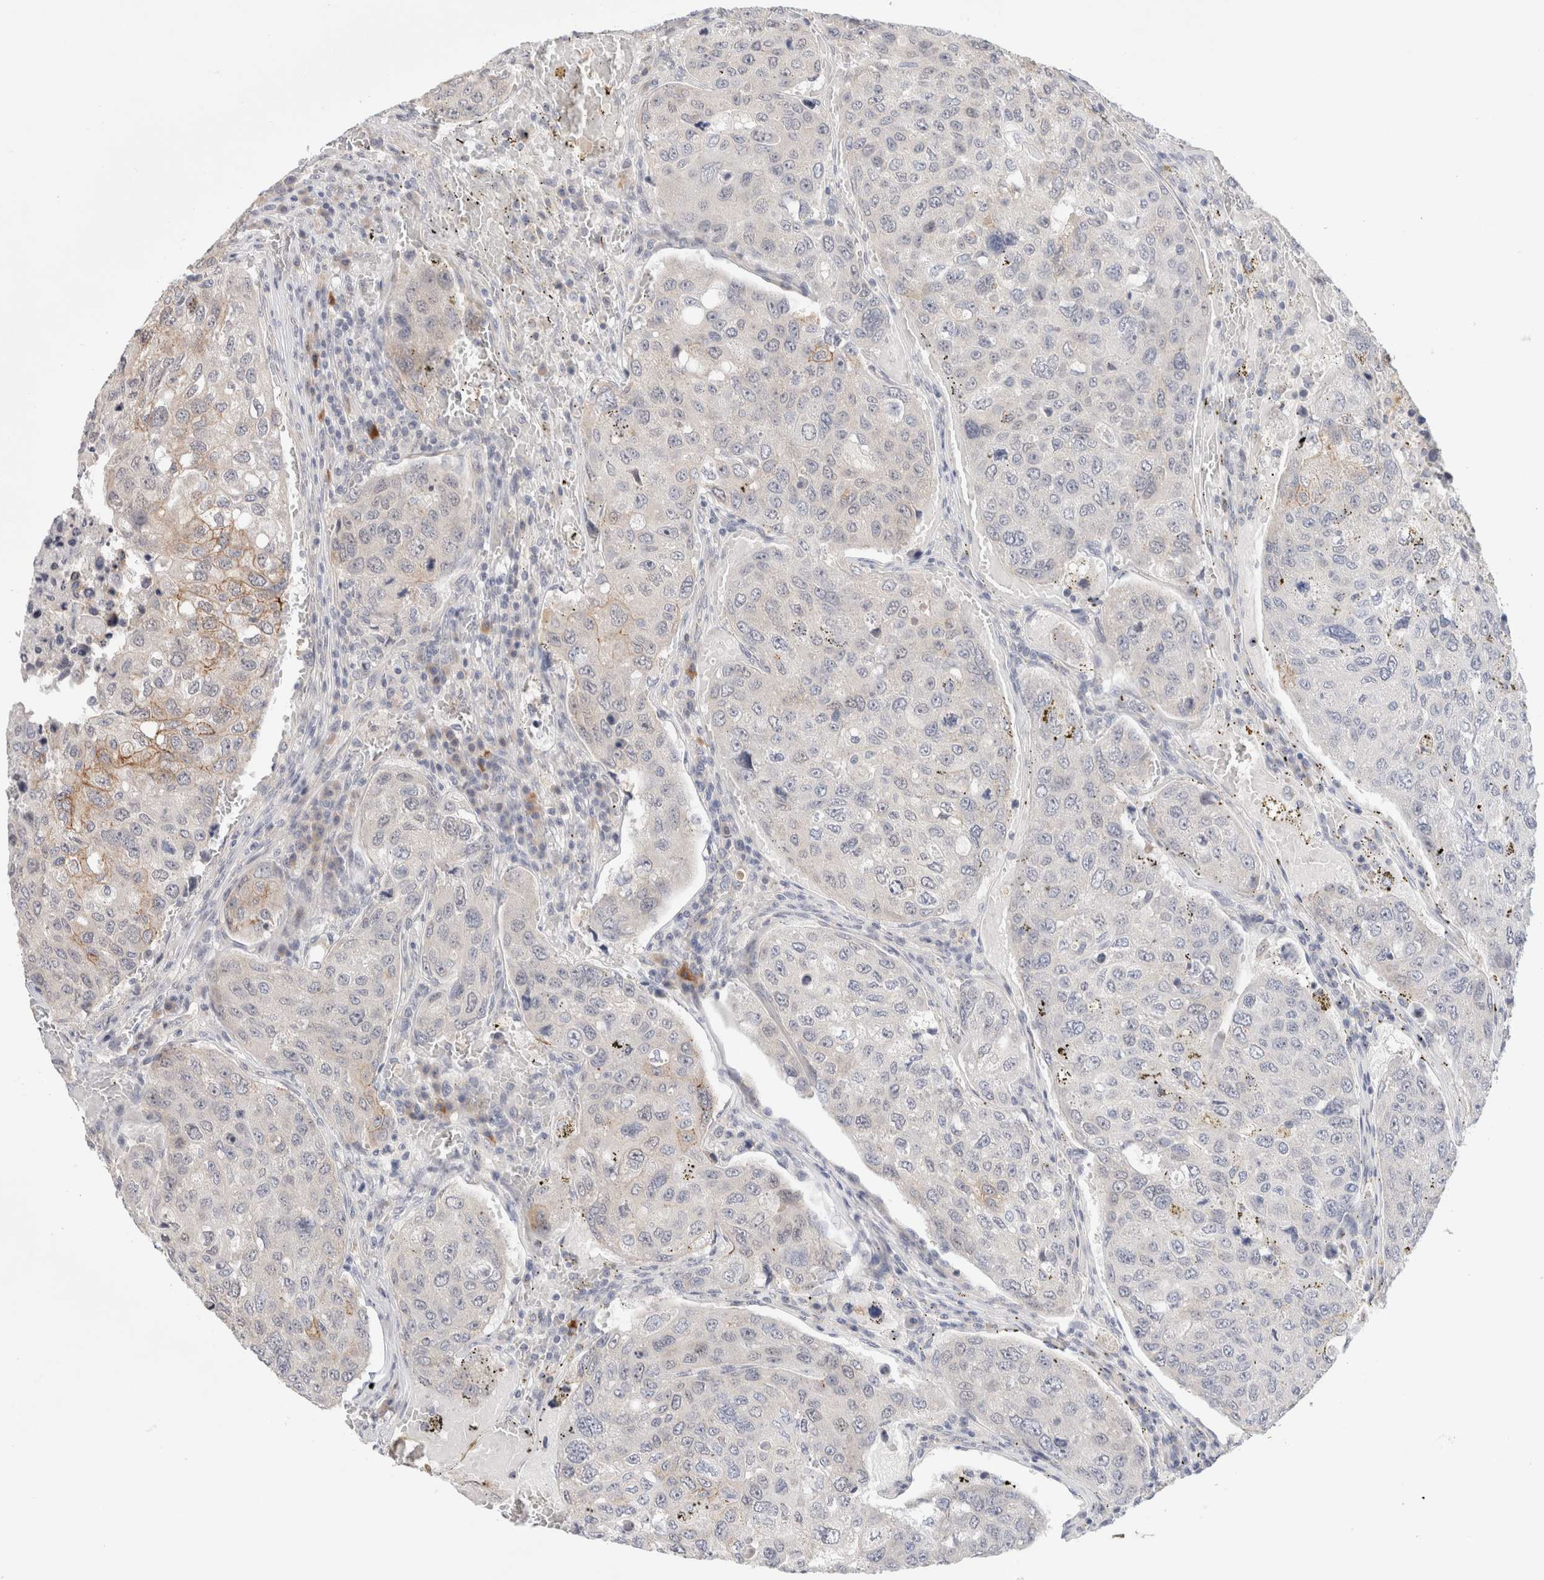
{"staining": {"intensity": "weak", "quantity": "<25%", "location": "cytoplasmic/membranous"}, "tissue": "urothelial cancer", "cell_type": "Tumor cells", "image_type": "cancer", "snomed": [{"axis": "morphology", "description": "Urothelial carcinoma, High grade"}, {"axis": "topography", "description": "Lymph node"}, {"axis": "topography", "description": "Urinary bladder"}], "caption": "Immunohistochemistry (IHC) histopathology image of neoplastic tissue: human urothelial cancer stained with DAB (3,3'-diaminobenzidine) reveals no significant protein staining in tumor cells. (Stains: DAB (3,3'-diaminobenzidine) immunohistochemistry with hematoxylin counter stain, Microscopy: brightfield microscopy at high magnification).", "gene": "SPRTN", "patient": {"sex": "male", "age": 51}}